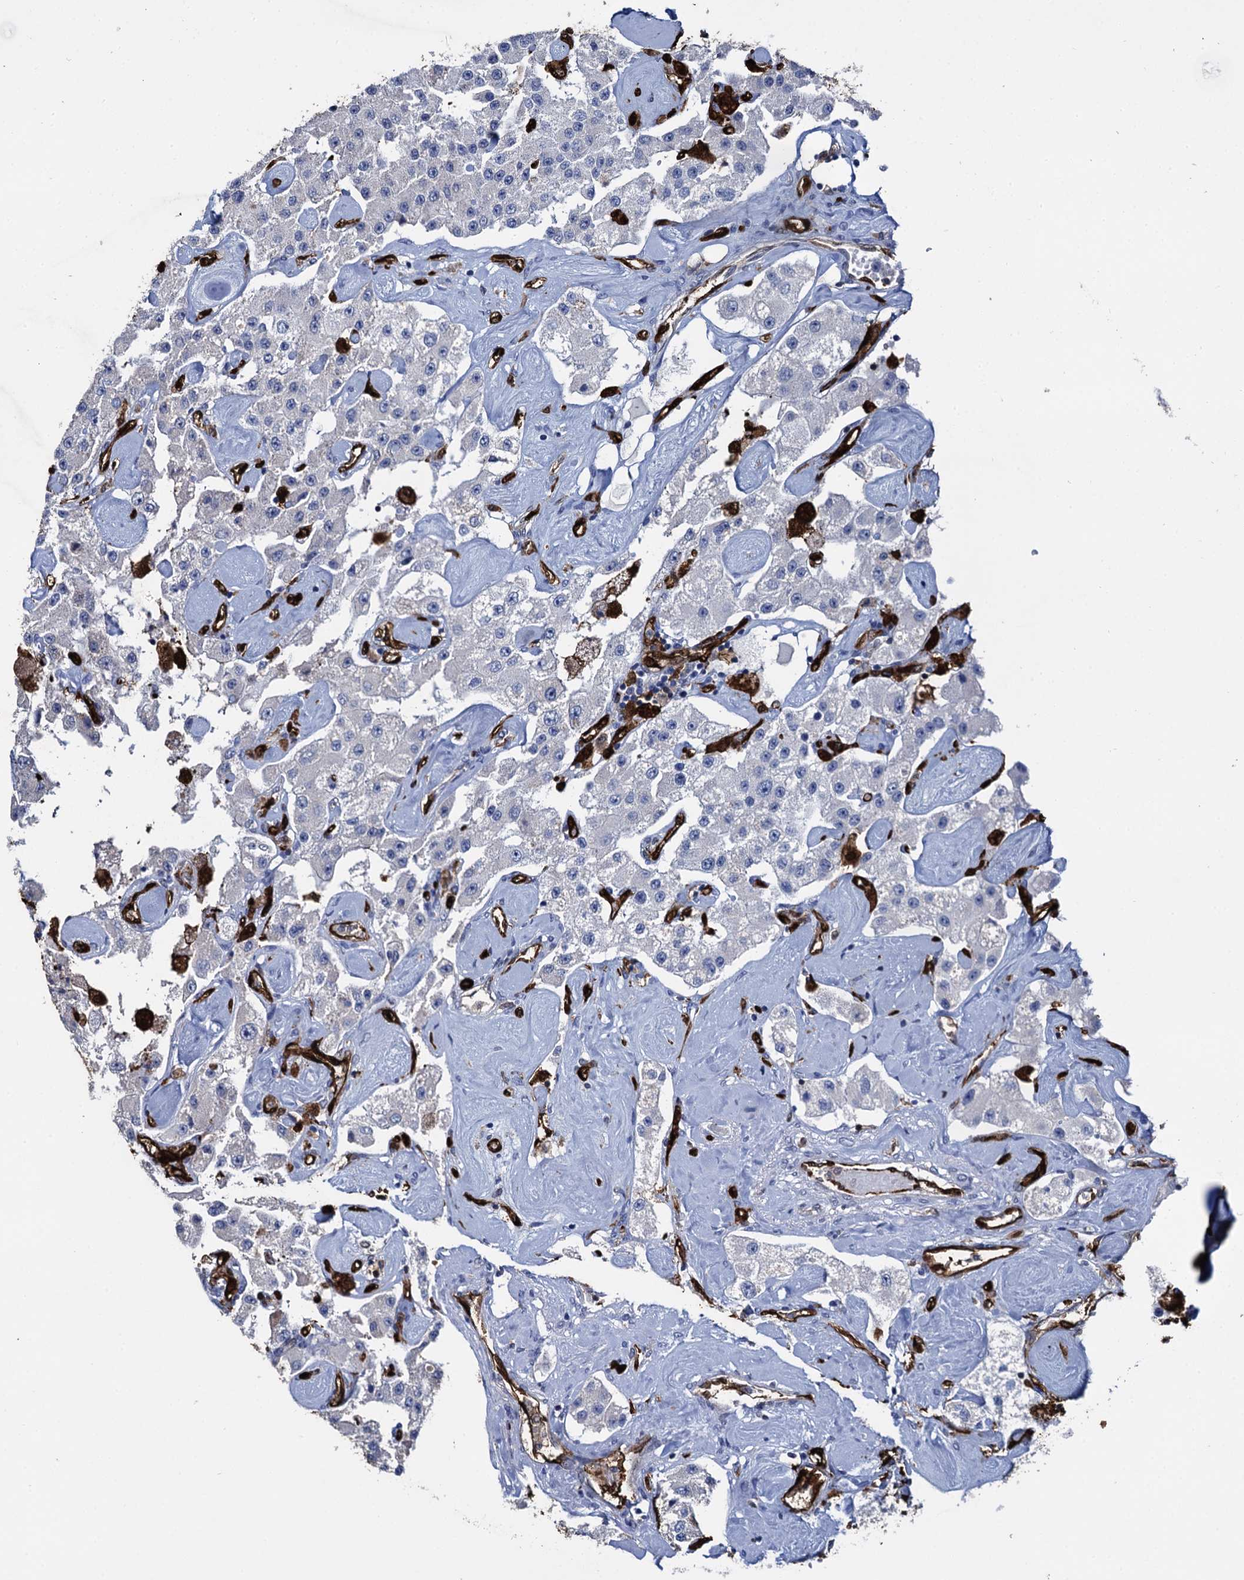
{"staining": {"intensity": "negative", "quantity": "none", "location": "none"}, "tissue": "carcinoid", "cell_type": "Tumor cells", "image_type": "cancer", "snomed": [{"axis": "morphology", "description": "Carcinoid, malignant, NOS"}, {"axis": "topography", "description": "Pancreas"}], "caption": "IHC of carcinoid reveals no staining in tumor cells.", "gene": "FABP5", "patient": {"sex": "male", "age": 41}}